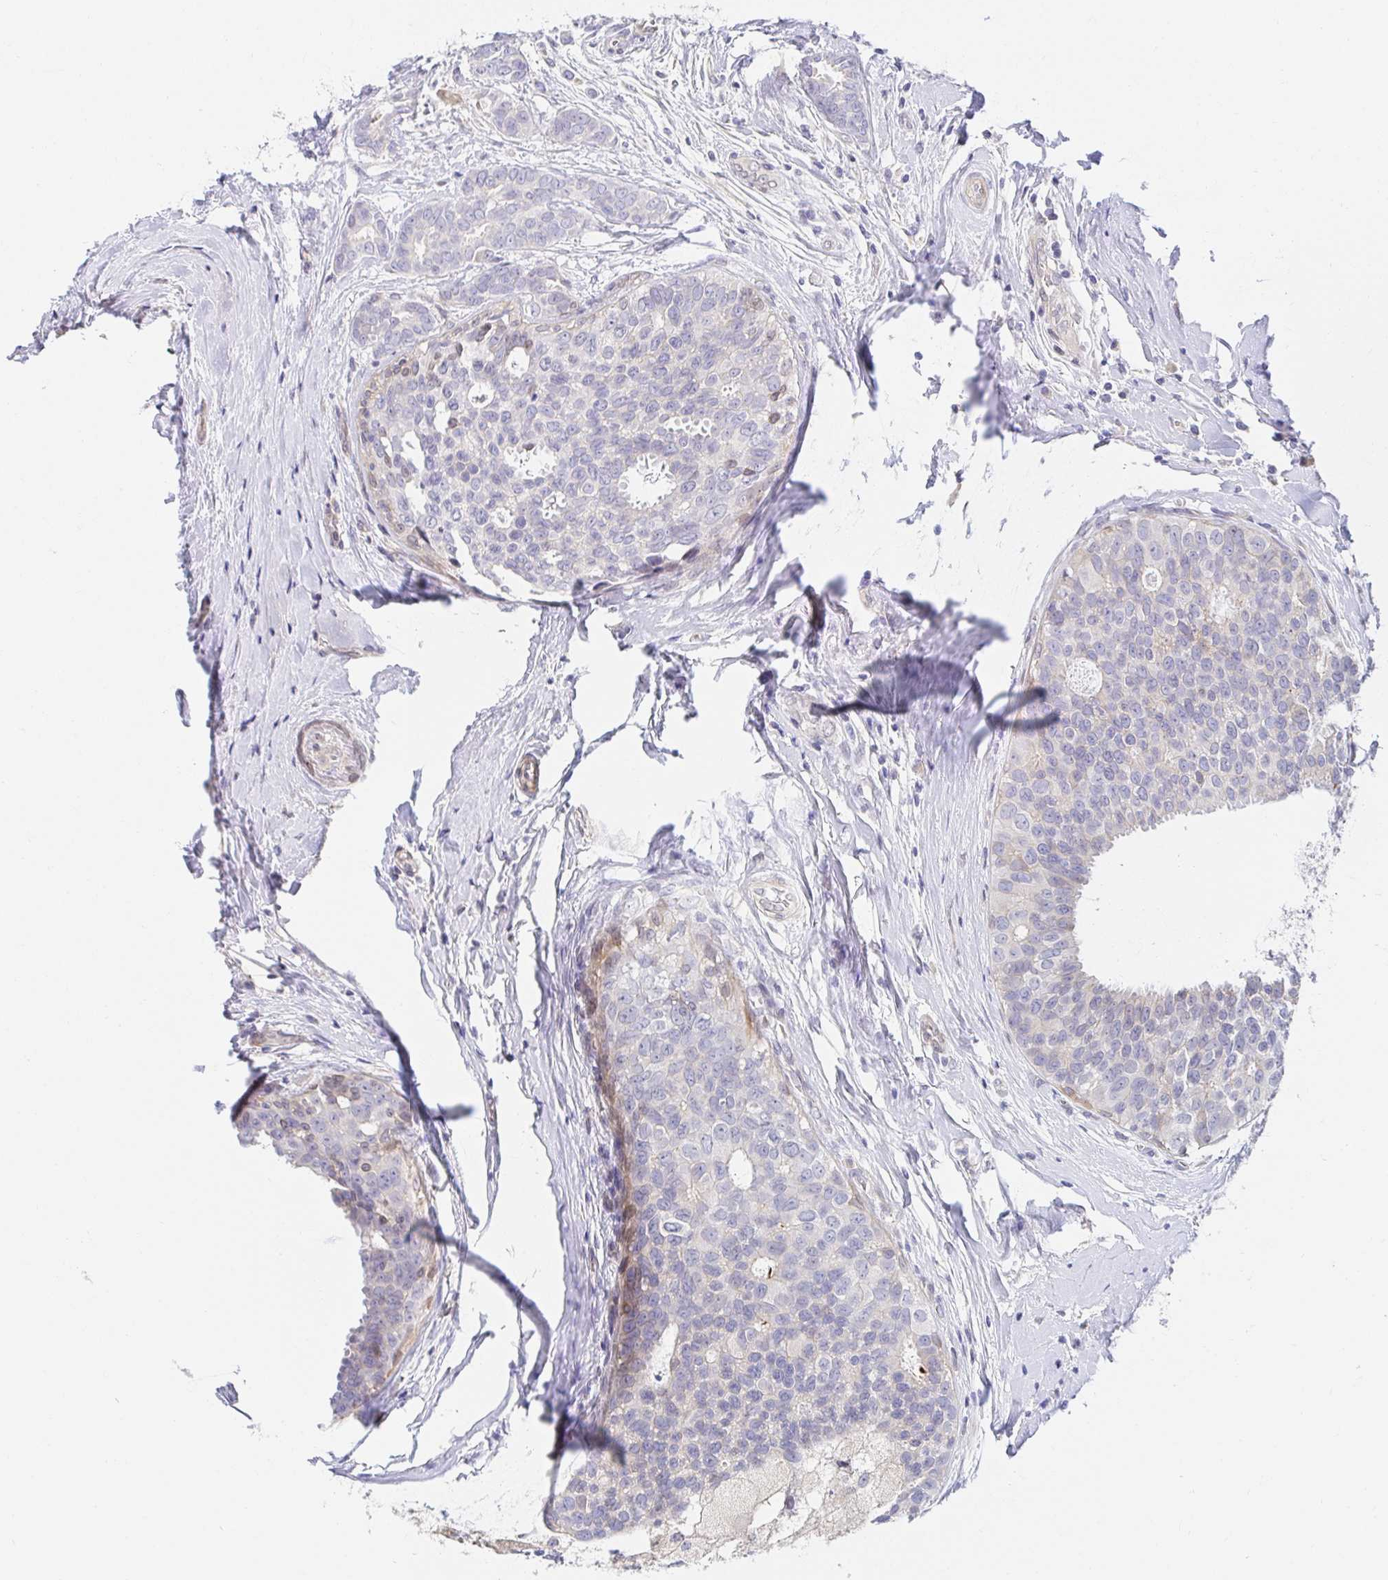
{"staining": {"intensity": "negative", "quantity": "none", "location": "none"}, "tissue": "breast cancer", "cell_type": "Tumor cells", "image_type": "cancer", "snomed": [{"axis": "morphology", "description": "Duct carcinoma"}, {"axis": "topography", "description": "Breast"}], "caption": "Immunohistochemical staining of breast cancer displays no significant expression in tumor cells.", "gene": "AKAP14", "patient": {"sex": "female", "age": 45}}